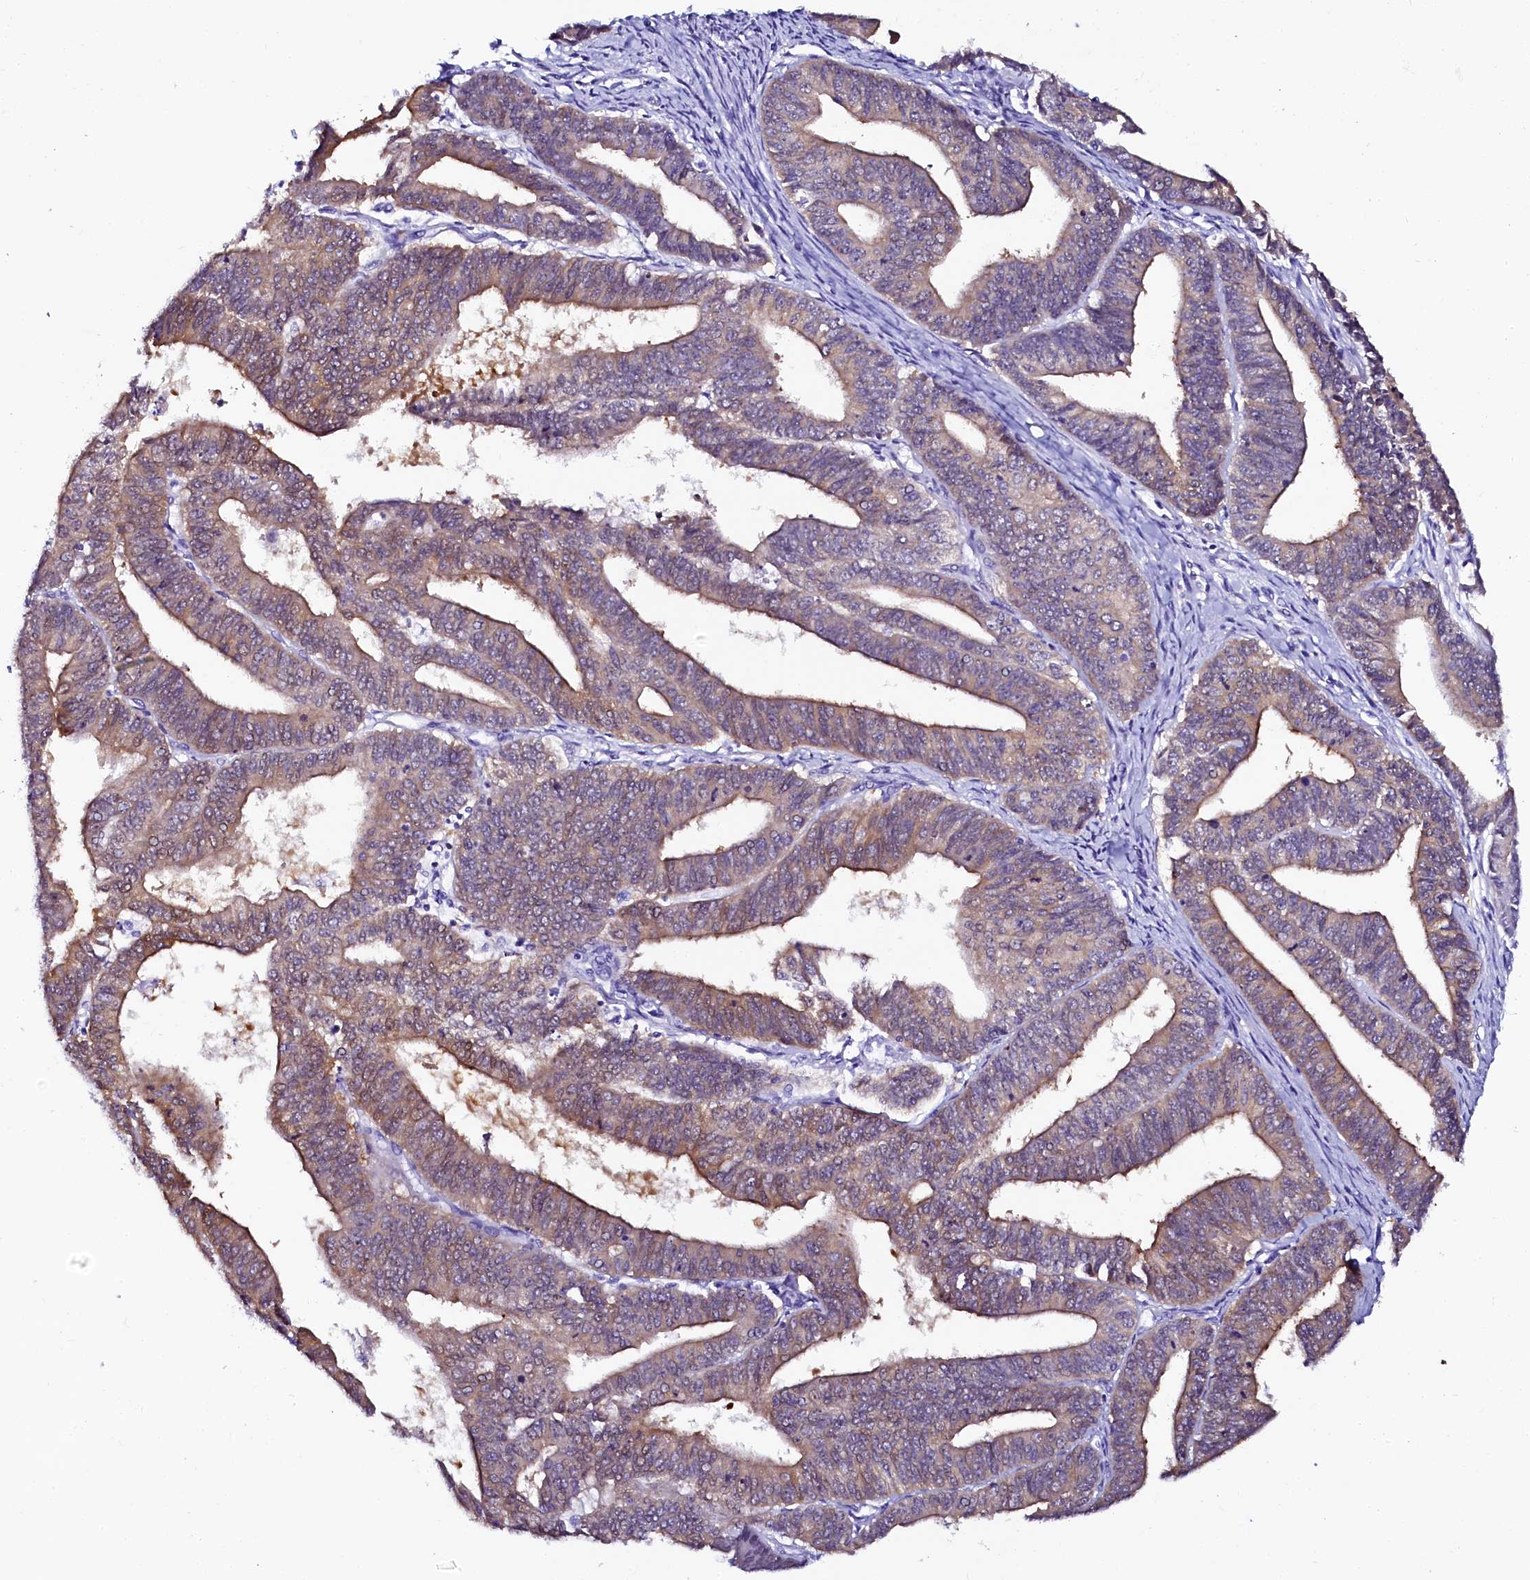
{"staining": {"intensity": "weak", "quantity": ">75%", "location": "cytoplasmic/membranous"}, "tissue": "endometrial cancer", "cell_type": "Tumor cells", "image_type": "cancer", "snomed": [{"axis": "morphology", "description": "Adenocarcinoma, NOS"}, {"axis": "topography", "description": "Endometrium"}], "caption": "Weak cytoplasmic/membranous positivity is present in about >75% of tumor cells in adenocarcinoma (endometrial).", "gene": "SORD", "patient": {"sex": "female", "age": 73}}